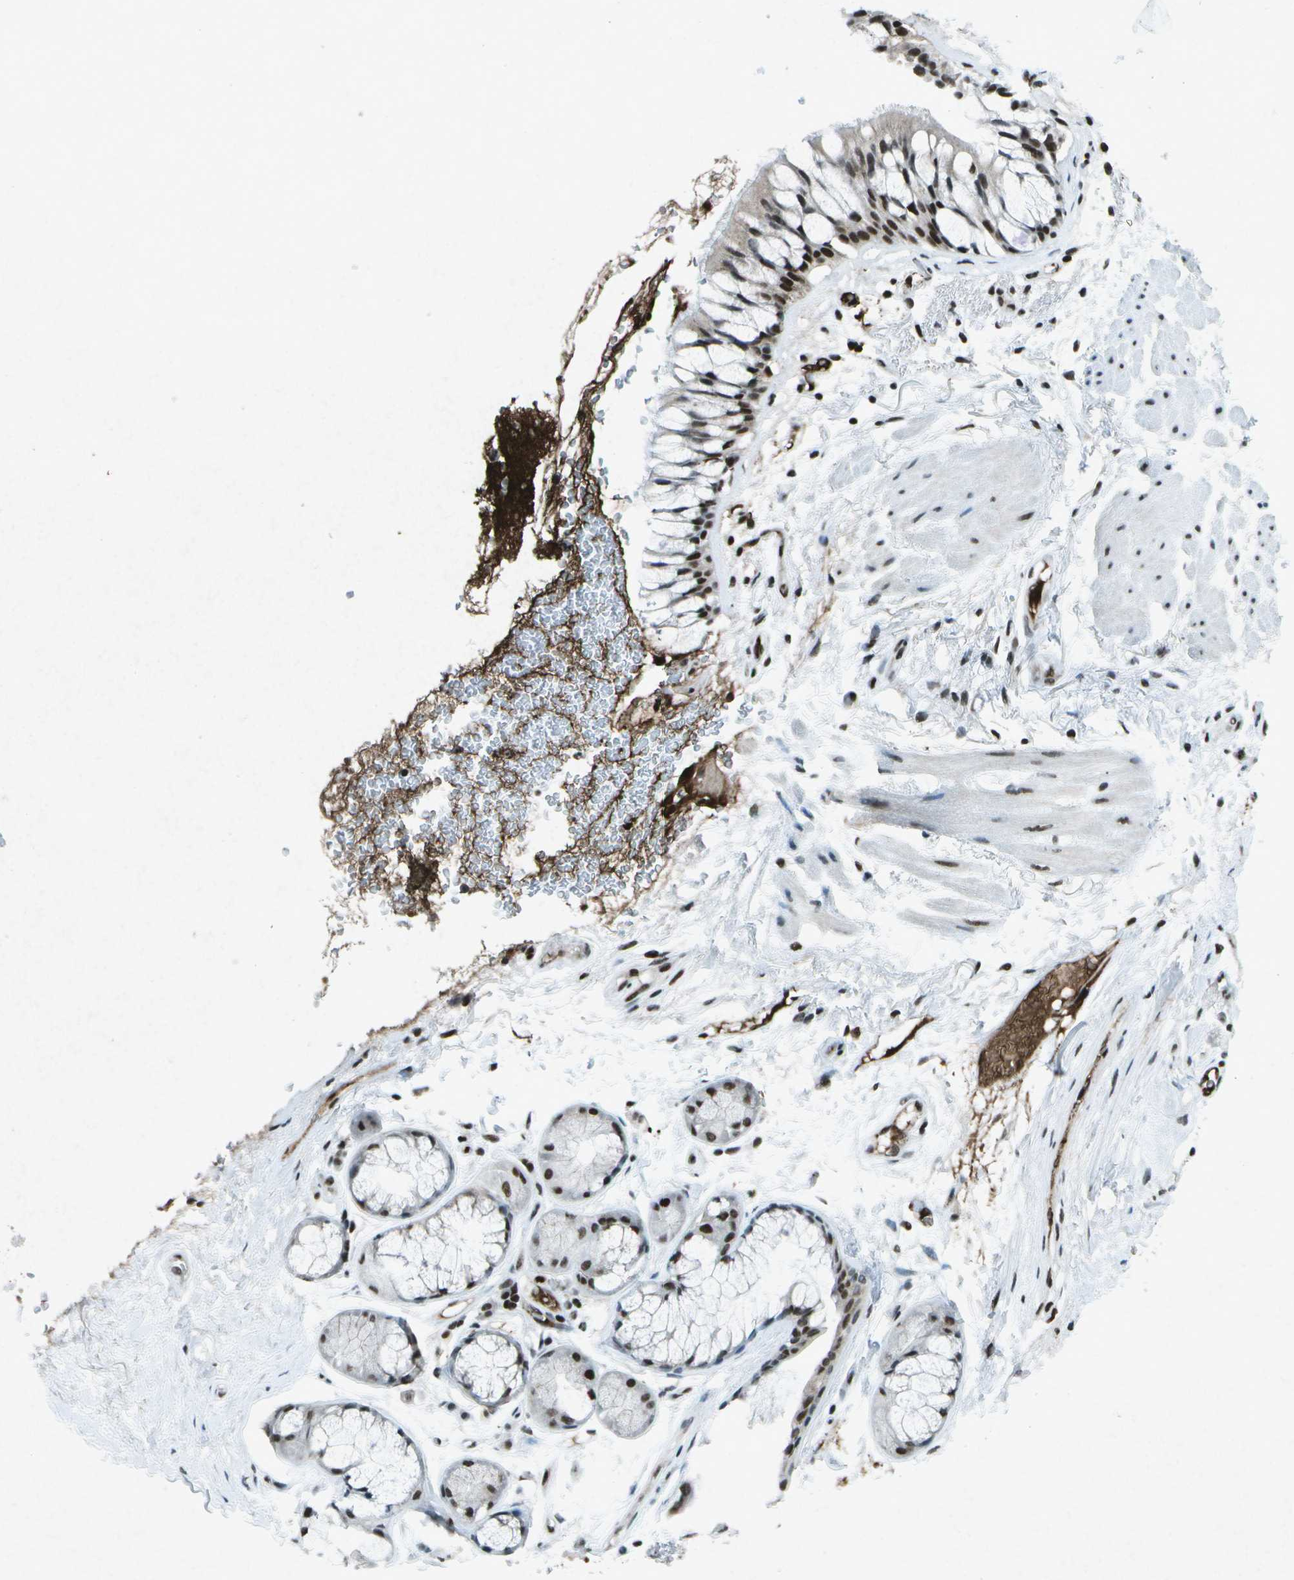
{"staining": {"intensity": "strong", "quantity": "25%-75%", "location": "cytoplasmic/membranous,nuclear"}, "tissue": "bronchus", "cell_type": "Respiratory epithelial cells", "image_type": "normal", "snomed": [{"axis": "morphology", "description": "Normal tissue, NOS"}, {"axis": "topography", "description": "Bronchus"}], "caption": "Protein expression analysis of normal human bronchus reveals strong cytoplasmic/membranous,nuclear expression in about 25%-75% of respiratory epithelial cells. (DAB = brown stain, brightfield microscopy at high magnification).", "gene": "MTA2", "patient": {"sex": "male", "age": 66}}